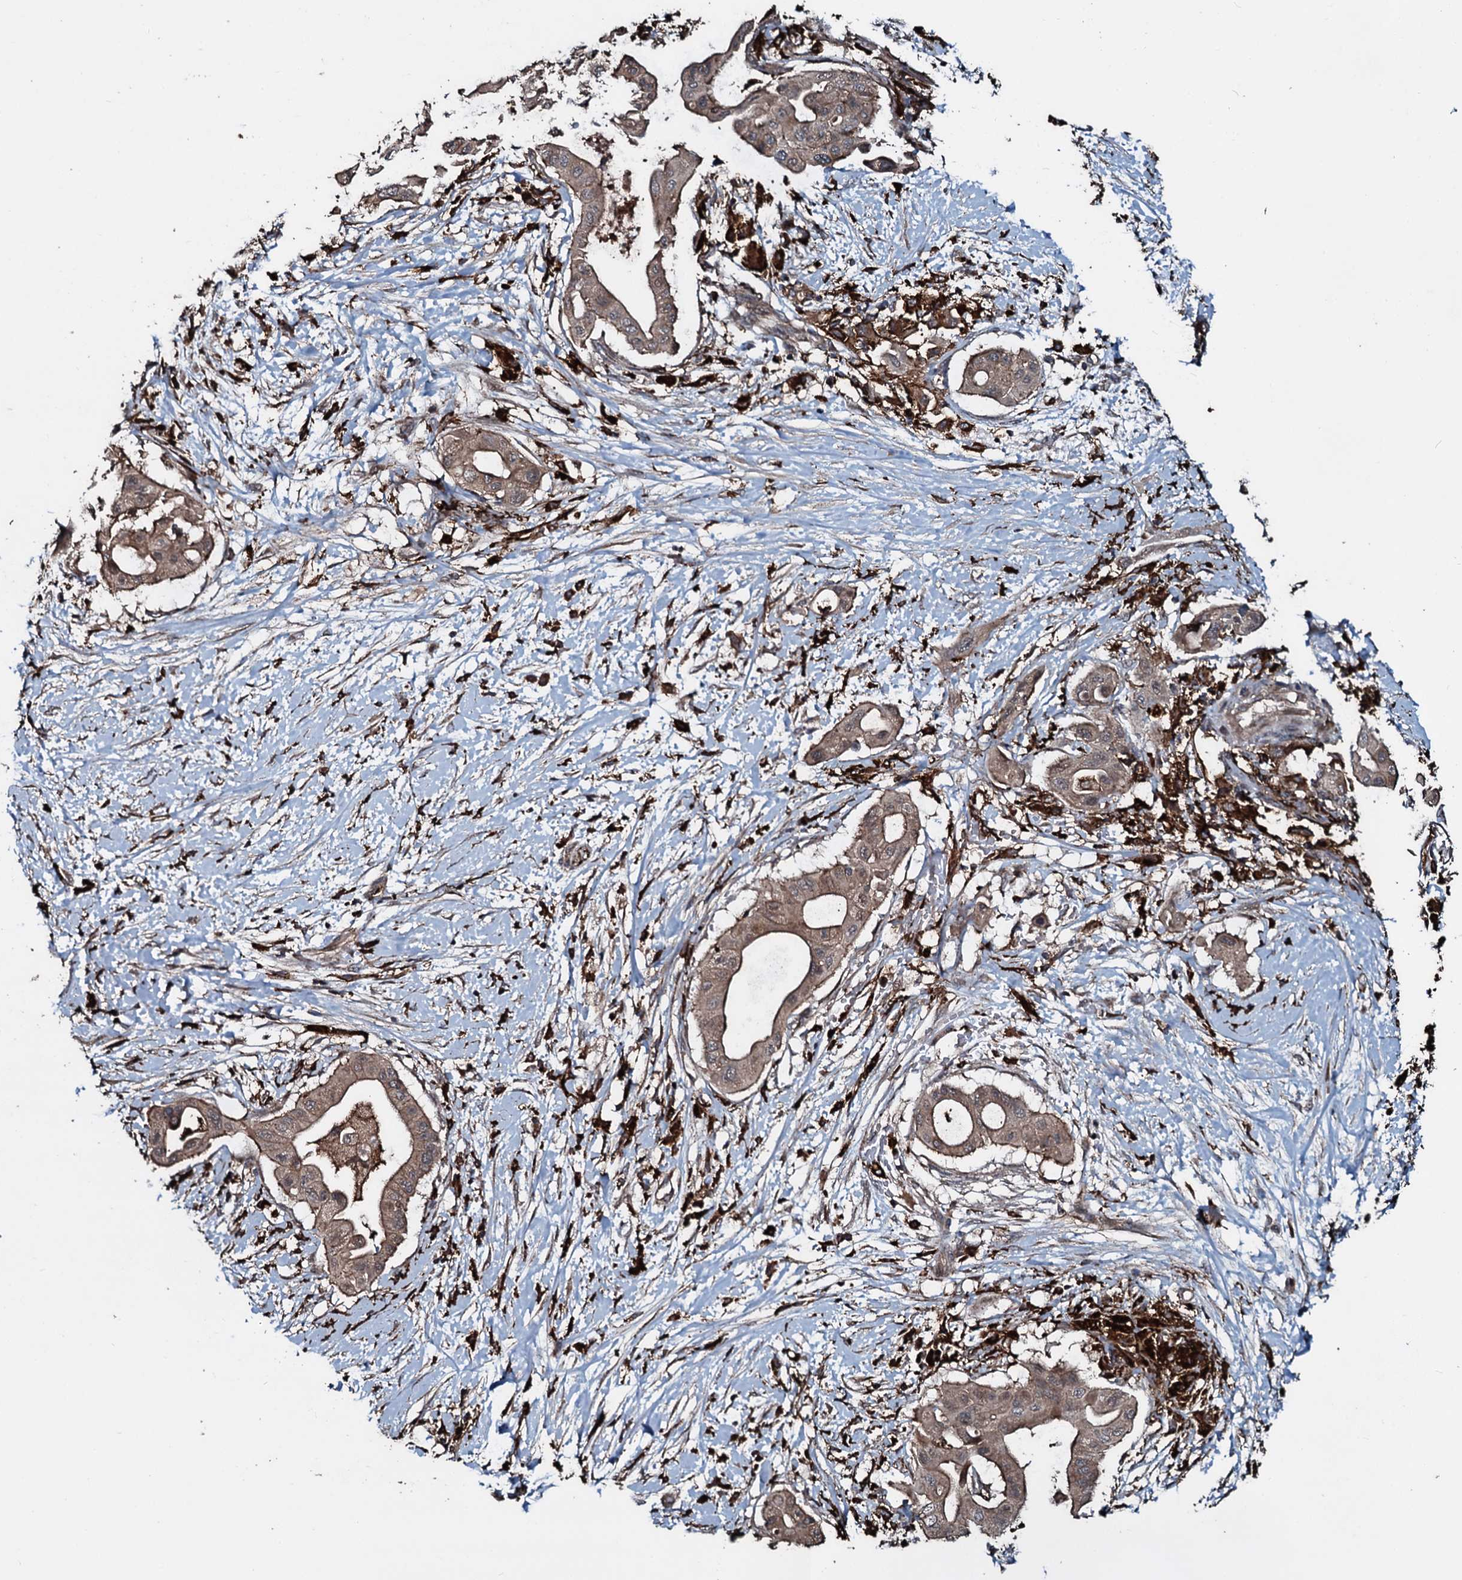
{"staining": {"intensity": "moderate", "quantity": ">75%", "location": "cytoplasmic/membranous"}, "tissue": "pancreatic cancer", "cell_type": "Tumor cells", "image_type": "cancer", "snomed": [{"axis": "morphology", "description": "Adenocarcinoma, NOS"}, {"axis": "topography", "description": "Pancreas"}], "caption": "Pancreatic cancer (adenocarcinoma) stained for a protein shows moderate cytoplasmic/membranous positivity in tumor cells. The staining was performed using DAB (3,3'-diaminobenzidine) to visualize the protein expression in brown, while the nuclei were stained in blue with hematoxylin (Magnification: 20x).", "gene": "TPGS2", "patient": {"sex": "male", "age": 68}}